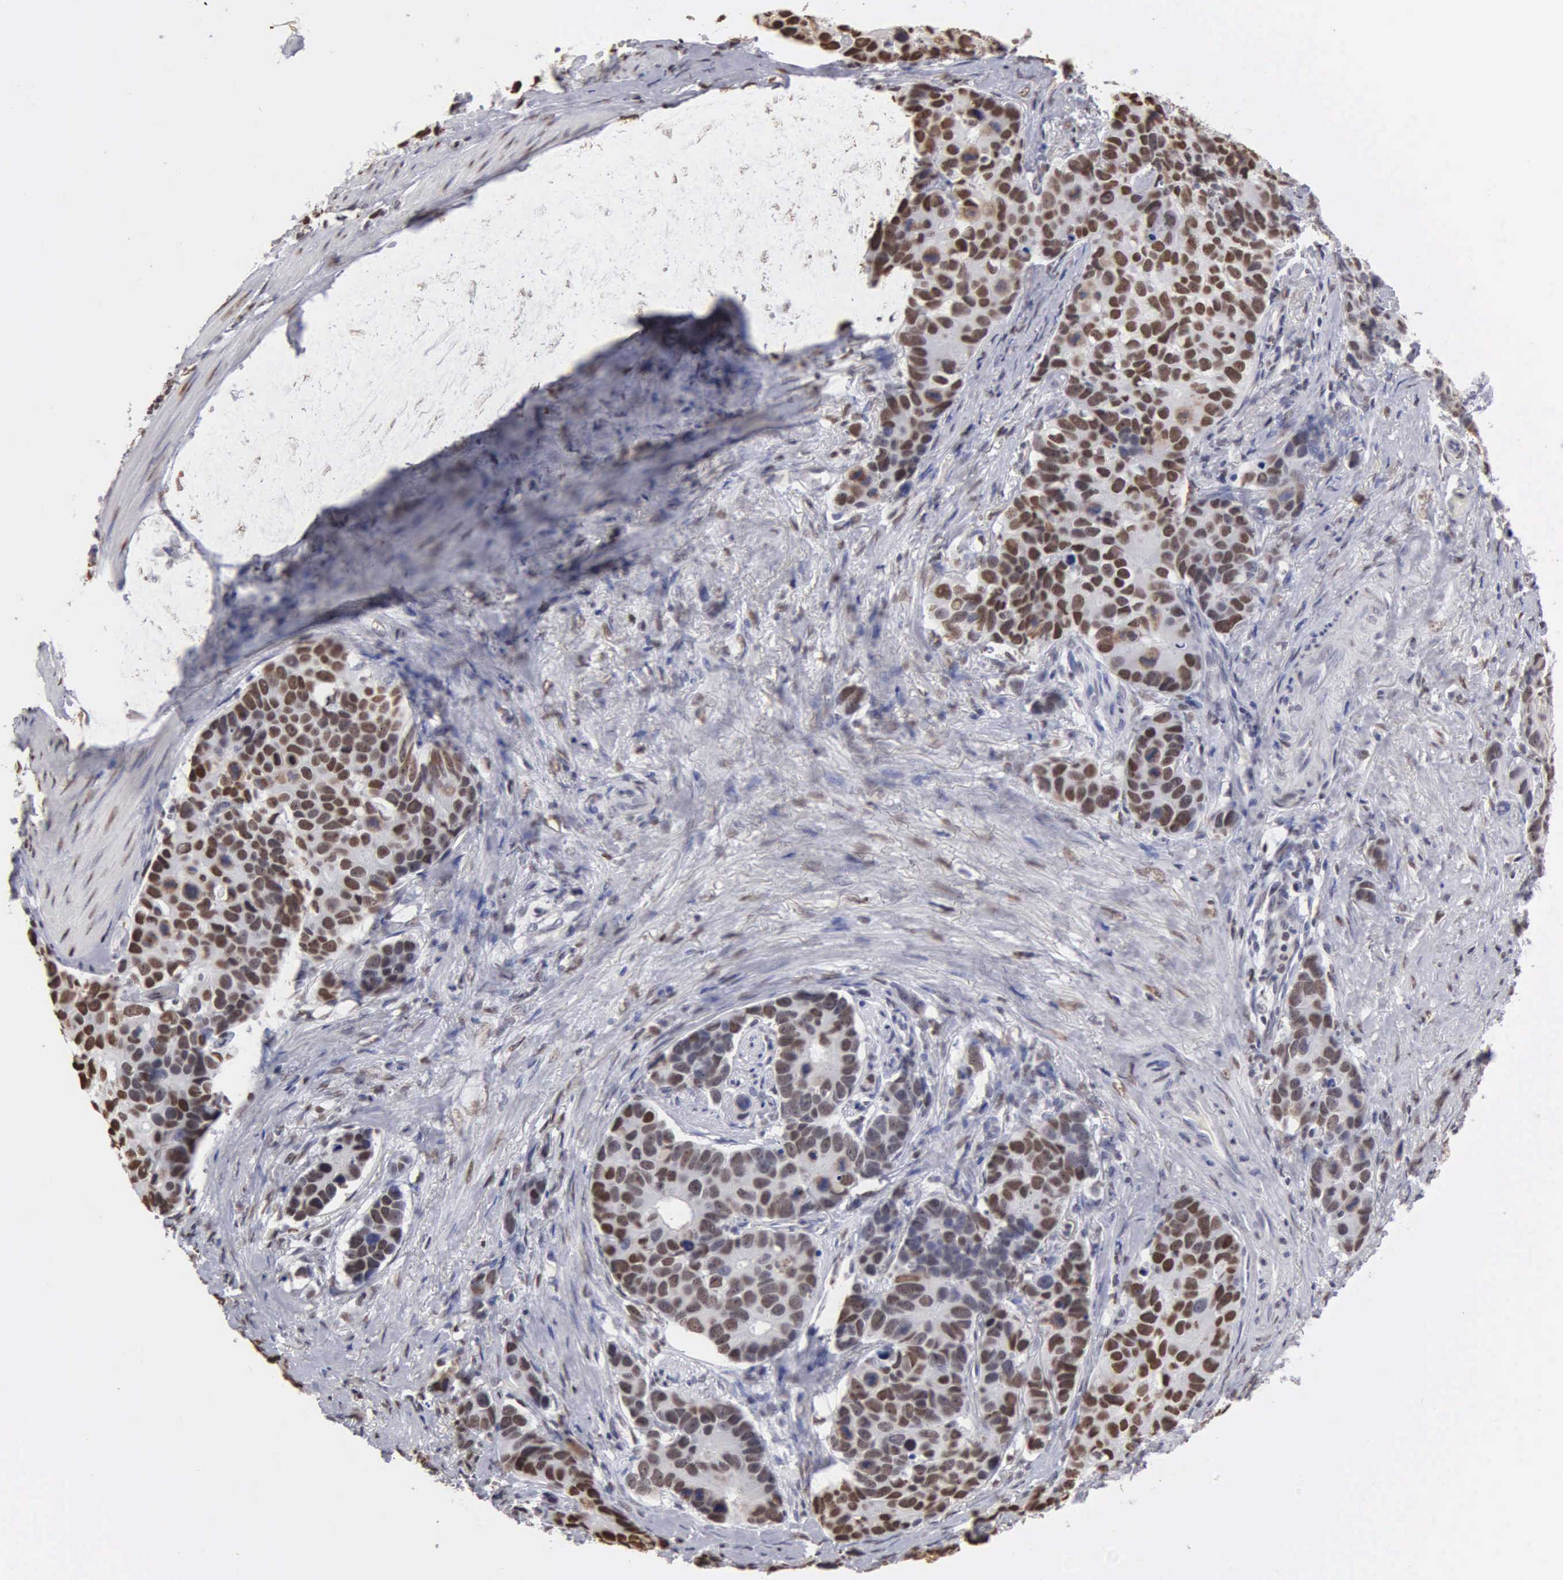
{"staining": {"intensity": "strong", "quantity": ">75%", "location": "nuclear"}, "tissue": "stomach cancer", "cell_type": "Tumor cells", "image_type": "cancer", "snomed": [{"axis": "morphology", "description": "Adenocarcinoma, NOS"}, {"axis": "topography", "description": "Stomach, upper"}], "caption": "Strong nuclear expression for a protein is present in about >75% of tumor cells of stomach cancer (adenocarcinoma) using immunohistochemistry (IHC).", "gene": "CCNG1", "patient": {"sex": "male", "age": 71}}